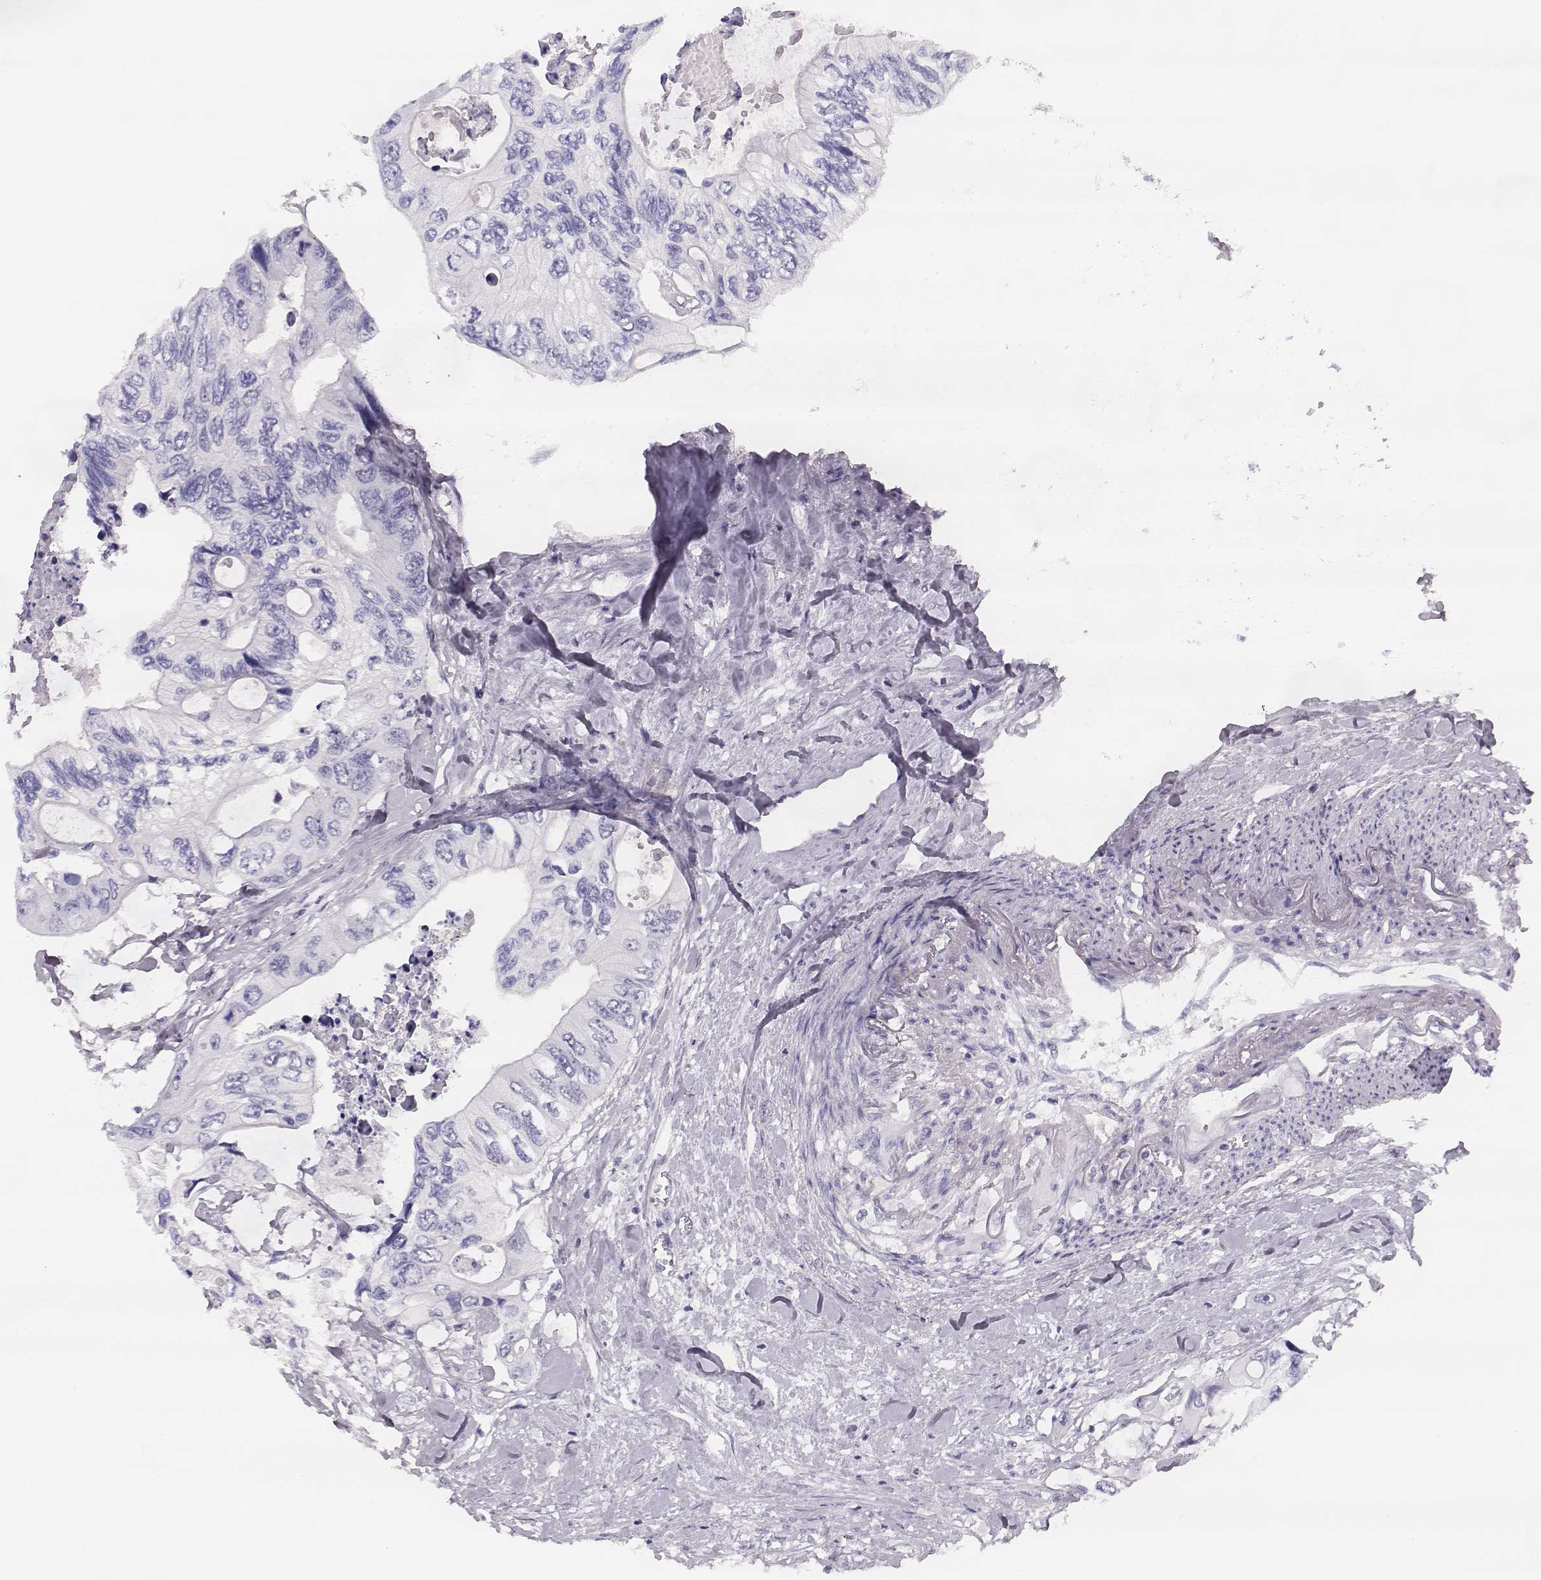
{"staining": {"intensity": "negative", "quantity": "none", "location": "none"}, "tissue": "colorectal cancer", "cell_type": "Tumor cells", "image_type": "cancer", "snomed": [{"axis": "morphology", "description": "Adenocarcinoma, NOS"}, {"axis": "topography", "description": "Rectum"}], "caption": "DAB (3,3'-diaminobenzidine) immunohistochemical staining of human colorectal cancer (adenocarcinoma) demonstrates no significant staining in tumor cells.", "gene": "H1-6", "patient": {"sex": "male", "age": 63}}